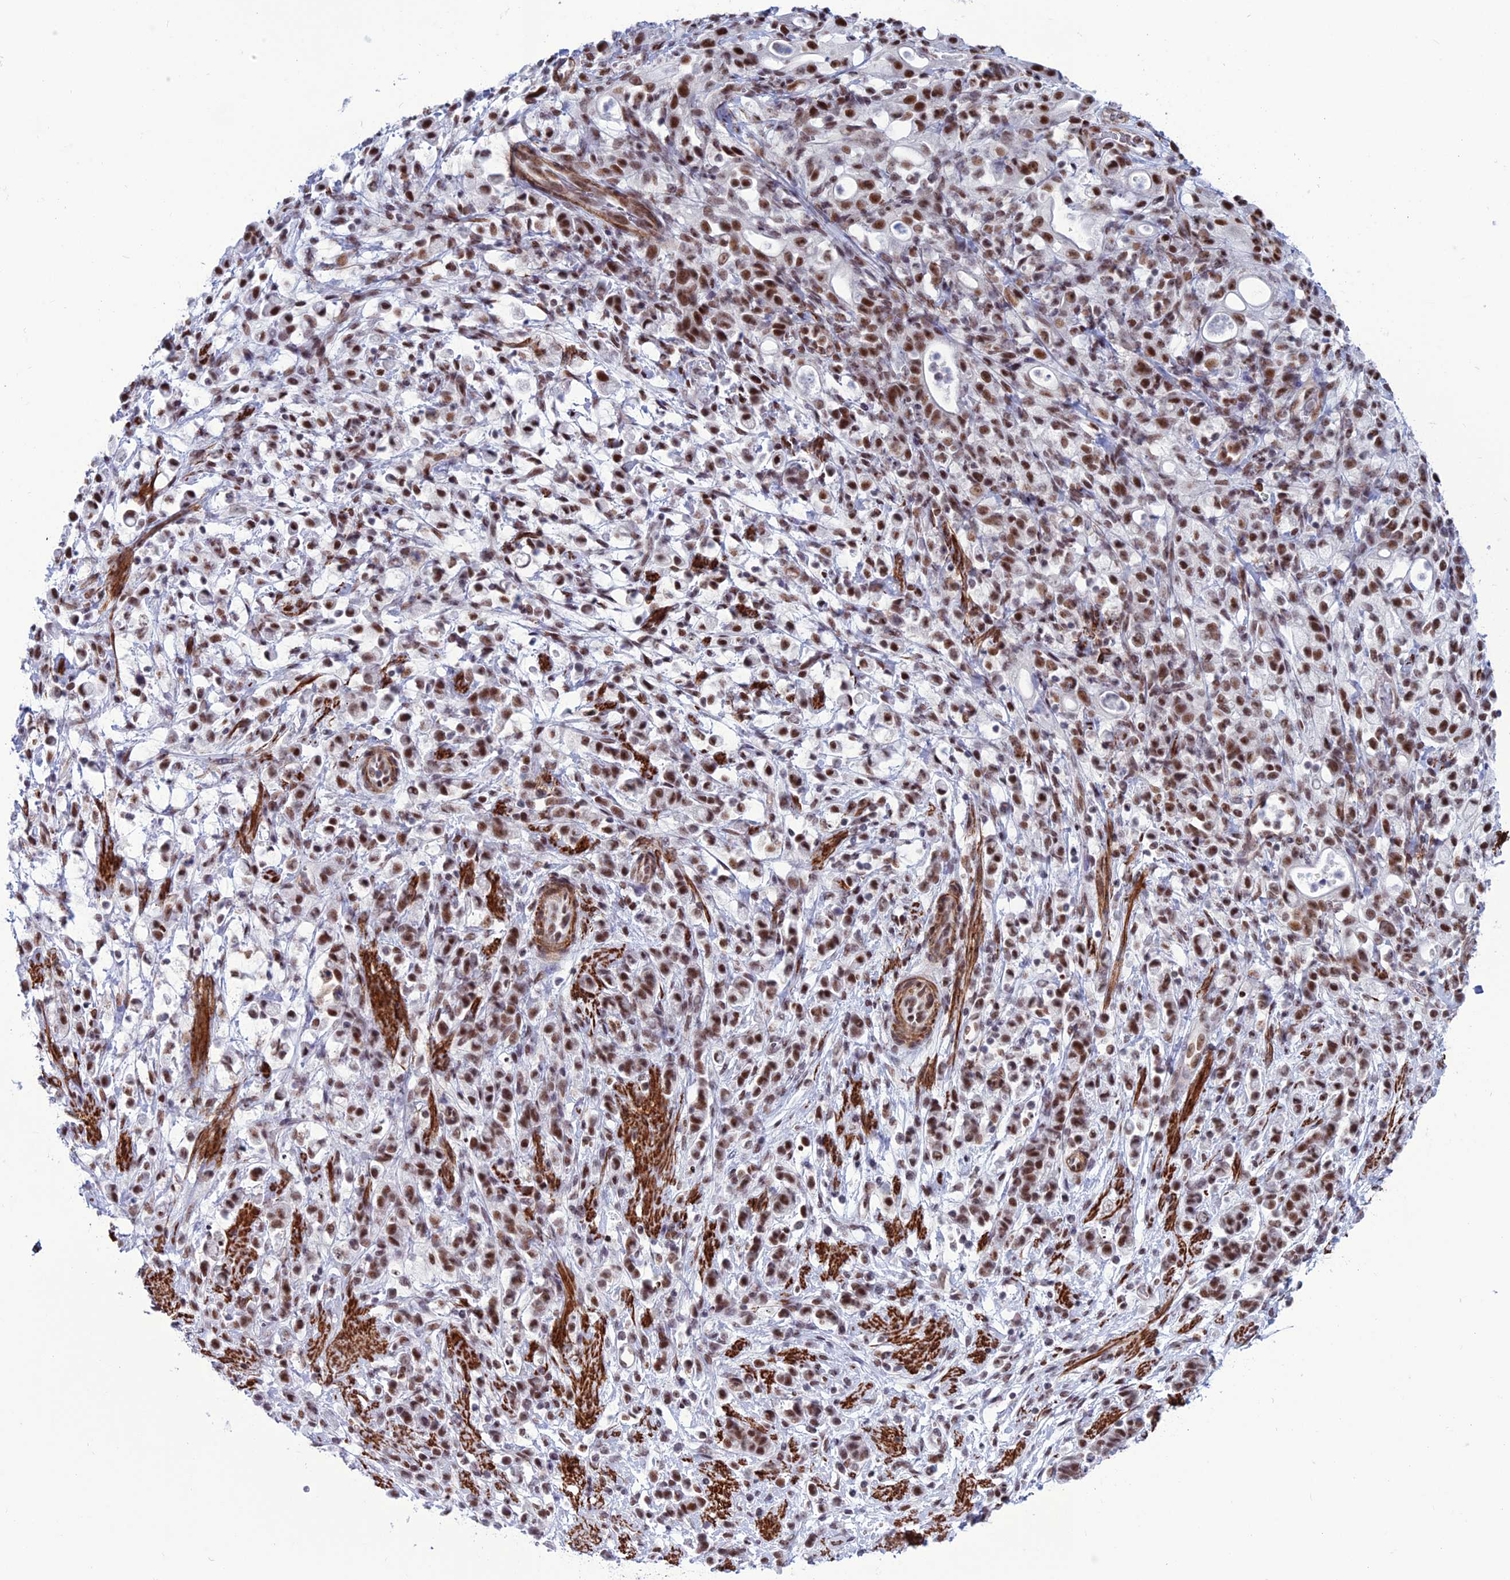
{"staining": {"intensity": "moderate", "quantity": ">75%", "location": "nuclear"}, "tissue": "stomach cancer", "cell_type": "Tumor cells", "image_type": "cancer", "snomed": [{"axis": "morphology", "description": "Adenocarcinoma, NOS"}, {"axis": "topography", "description": "Stomach"}], "caption": "Human stomach cancer stained with a protein marker shows moderate staining in tumor cells.", "gene": "U2AF1", "patient": {"sex": "female", "age": 60}}